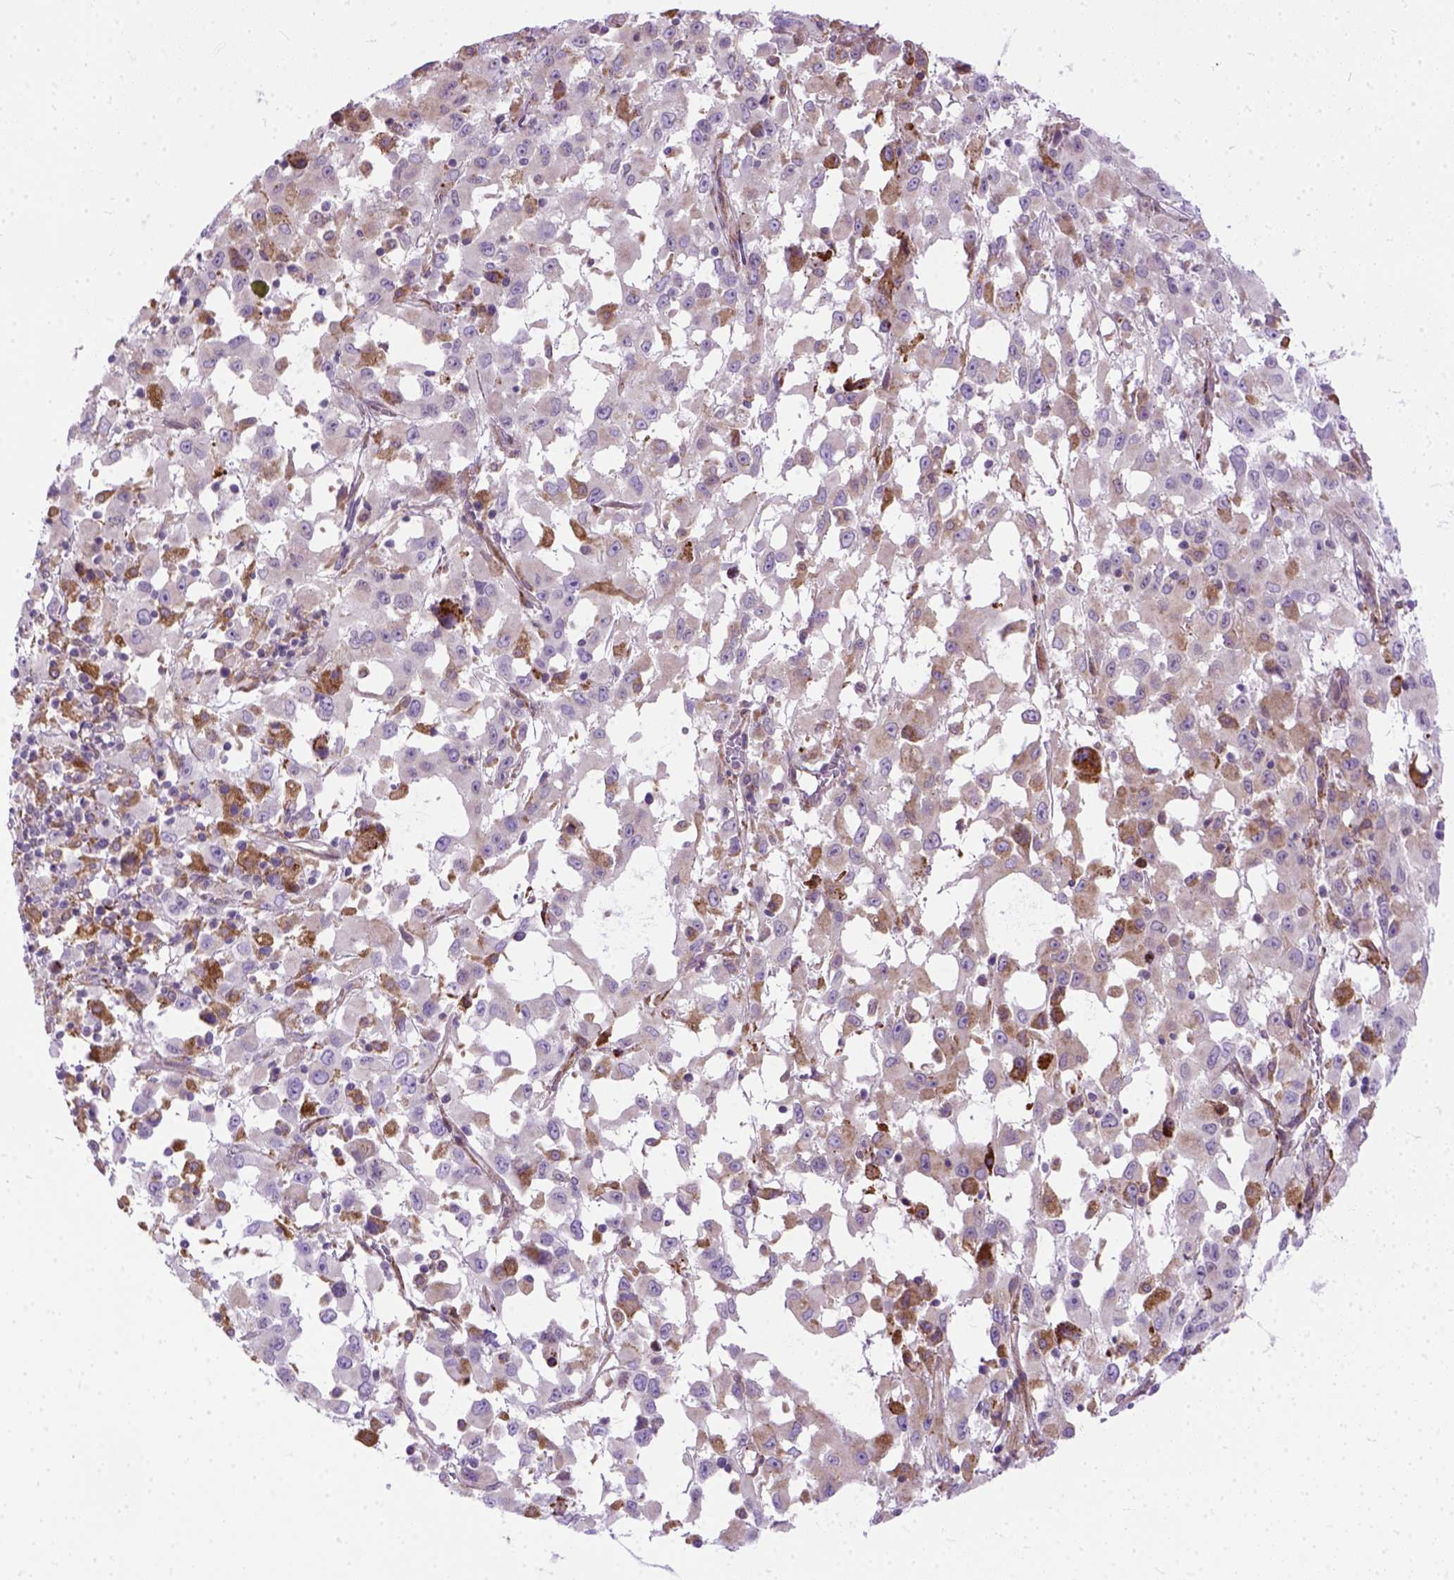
{"staining": {"intensity": "moderate", "quantity": "<25%", "location": "cytoplasmic/membranous"}, "tissue": "melanoma", "cell_type": "Tumor cells", "image_type": "cancer", "snomed": [{"axis": "morphology", "description": "Malignant melanoma, Metastatic site"}, {"axis": "topography", "description": "Soft tissue"}], "caption": "Immunohistochemistry photomicrograph of melanoma stained for a protein (brown), which demonstrates low levels of moderate cytoplasmic/membranous staining in about <25% of tumor cells.", "gene": "PLK4", "patient": {"sex": "male", "age": 50}}